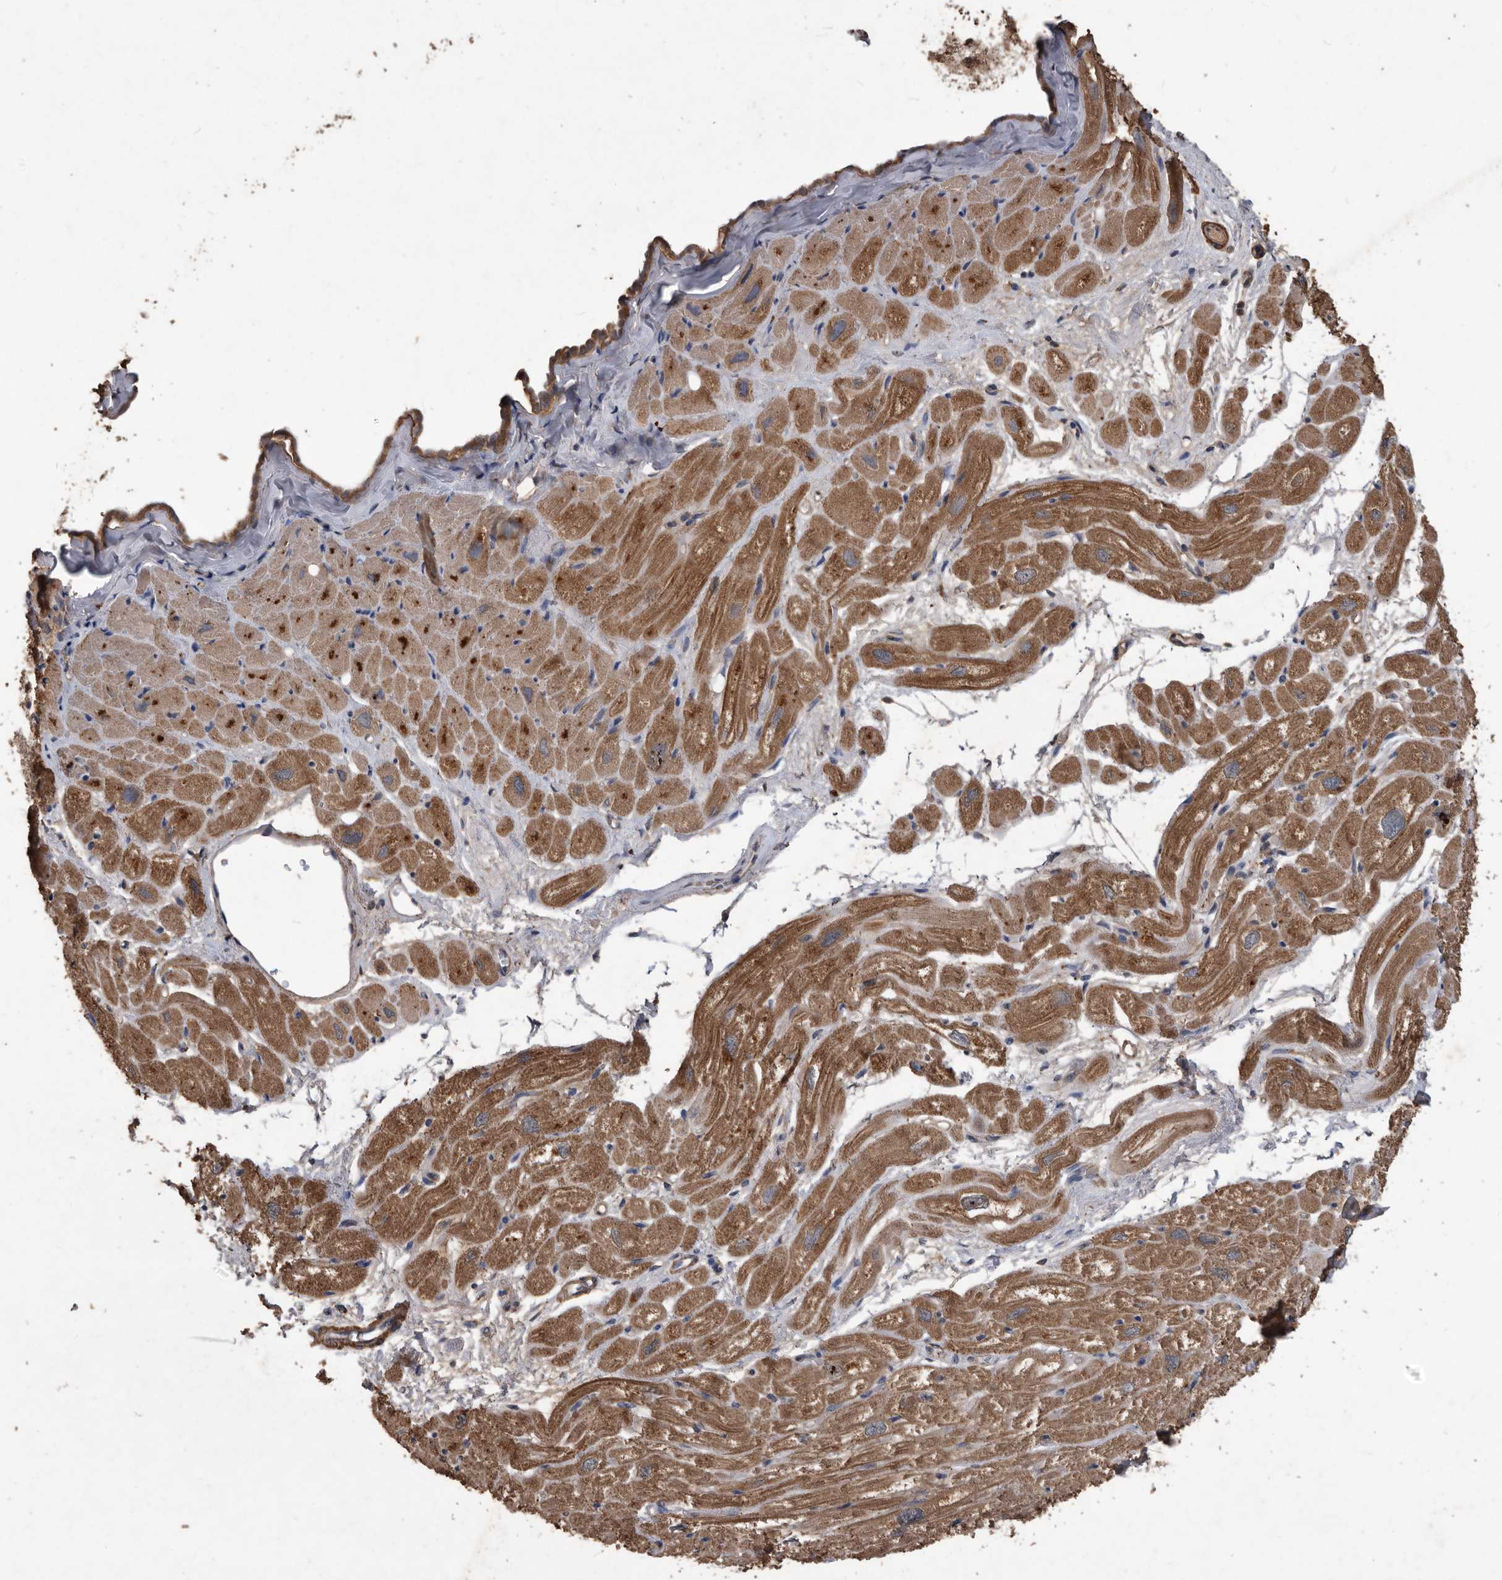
{"staining": {"intensity": "moderate", "quantity": ">75%", "location": "cytoplasmic/membranous"}, "tissue": "heart muscle", "cell_type": "Cardiomyocytes", "image_type": "normal", "snomed": [{"axis": "morphology", "description": "Normal tissue, NOS"}, {"axis": "topography", "description": "Heart"}], "caption": "A brown stain labels moderate cytoplasmic/membranous positivity of a protein in cardiomyocytes of unremarkable human heart muscle. Immunohistochemistry (ihc) stains the protein in brown and the nuclei are stained blue.", "gene": "NRBP1", "patient": {"sex": "male", "age": 50}}